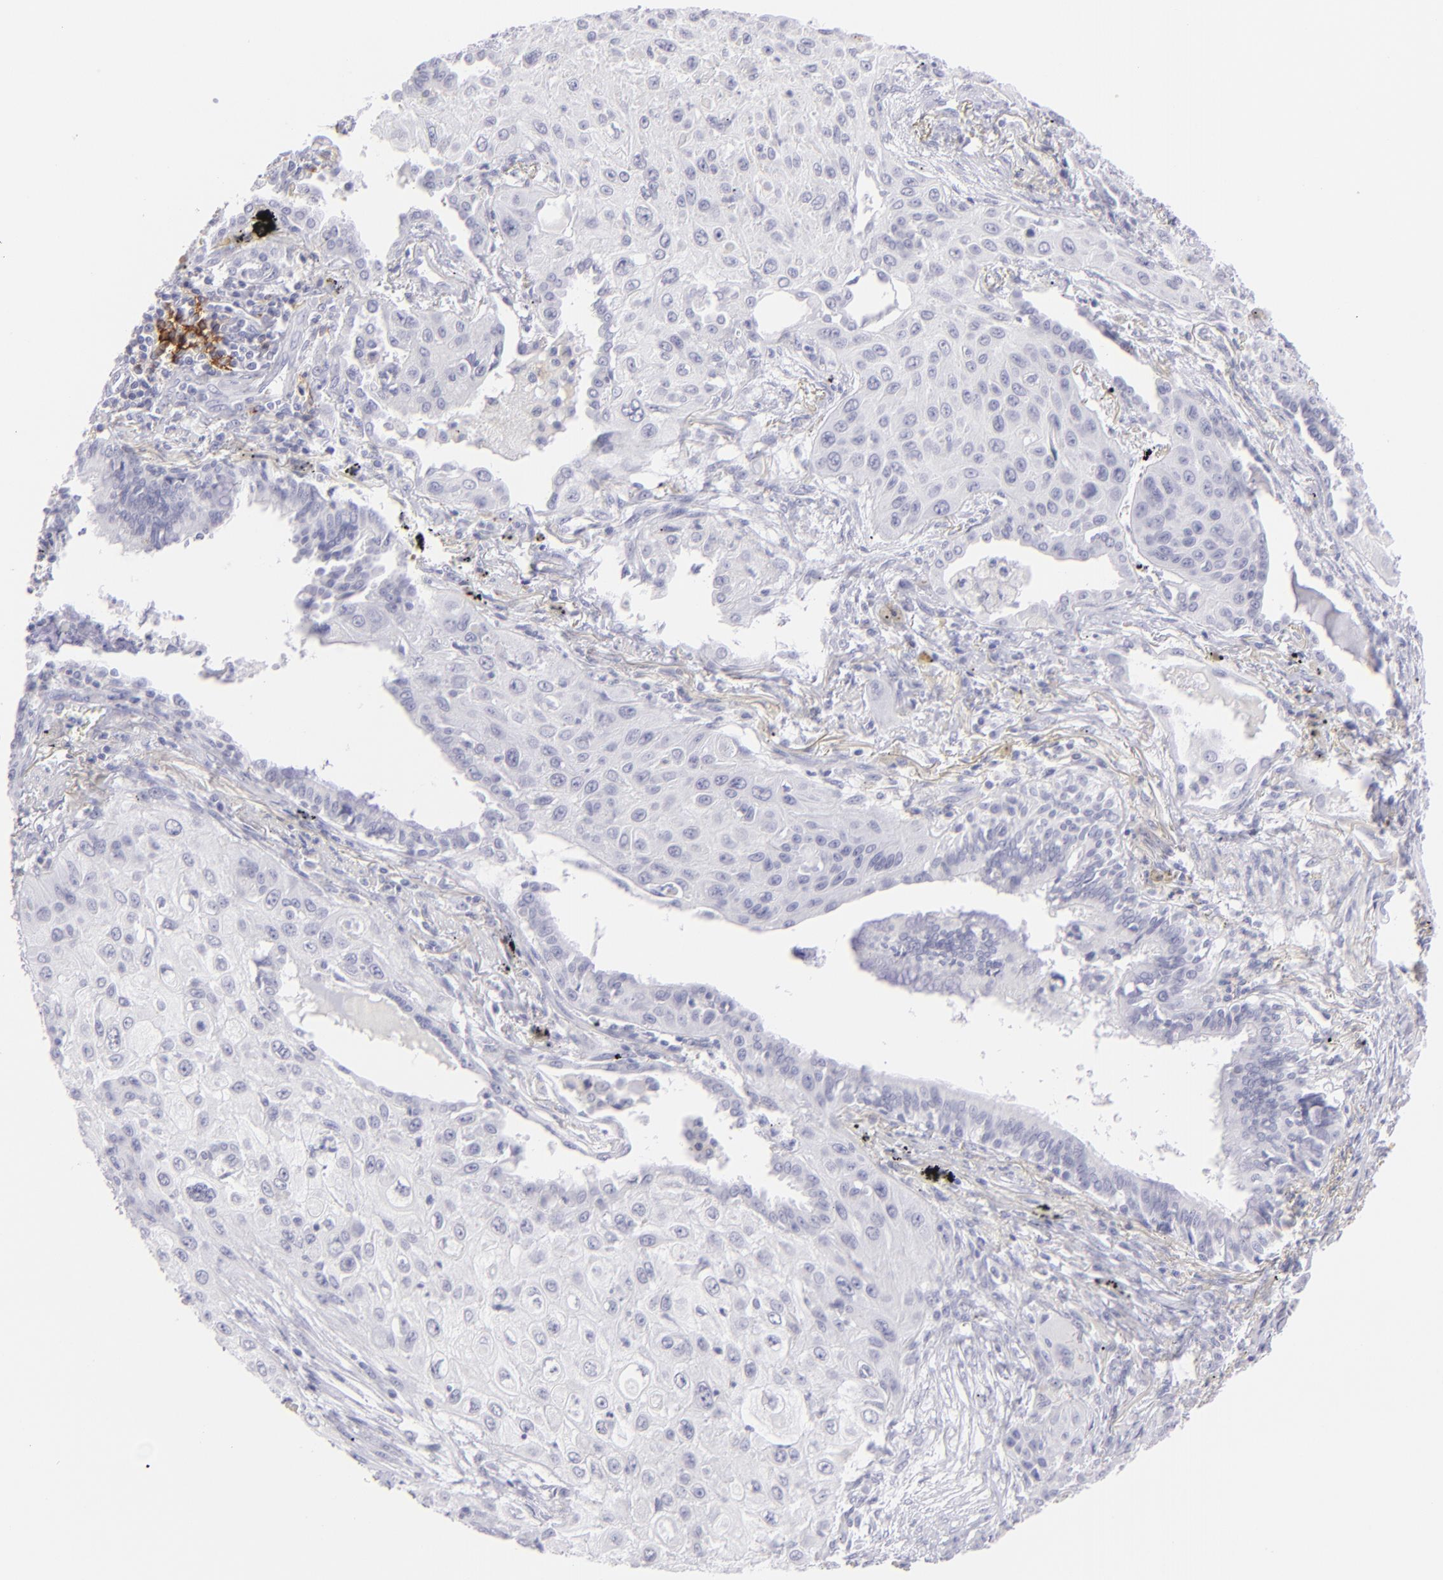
{"staining": {"intensity": "negative", "quantity": "none", "location": "none"}, "tissue": "lung cancer", "cell_type": "Tumor cells", "image_type": "cancer", "snomed": [{"axis": "morphology", "description": "Squamous cell carcinoma, NOS"}, {"axis": "topography", "description": "Lung"}], "caption": "Immunohistochemical staining of lung cancer (squamous cell carcinoma) reveals no significant positivity in tumor cells. (Stains: DAB immunohistochemistry (IHC) with hematoxylin counter stain, Microscopy: brightfield microscopy at high magnification).", "gene": "FCER2", "patient": {"sex": "male", "age": 71}}